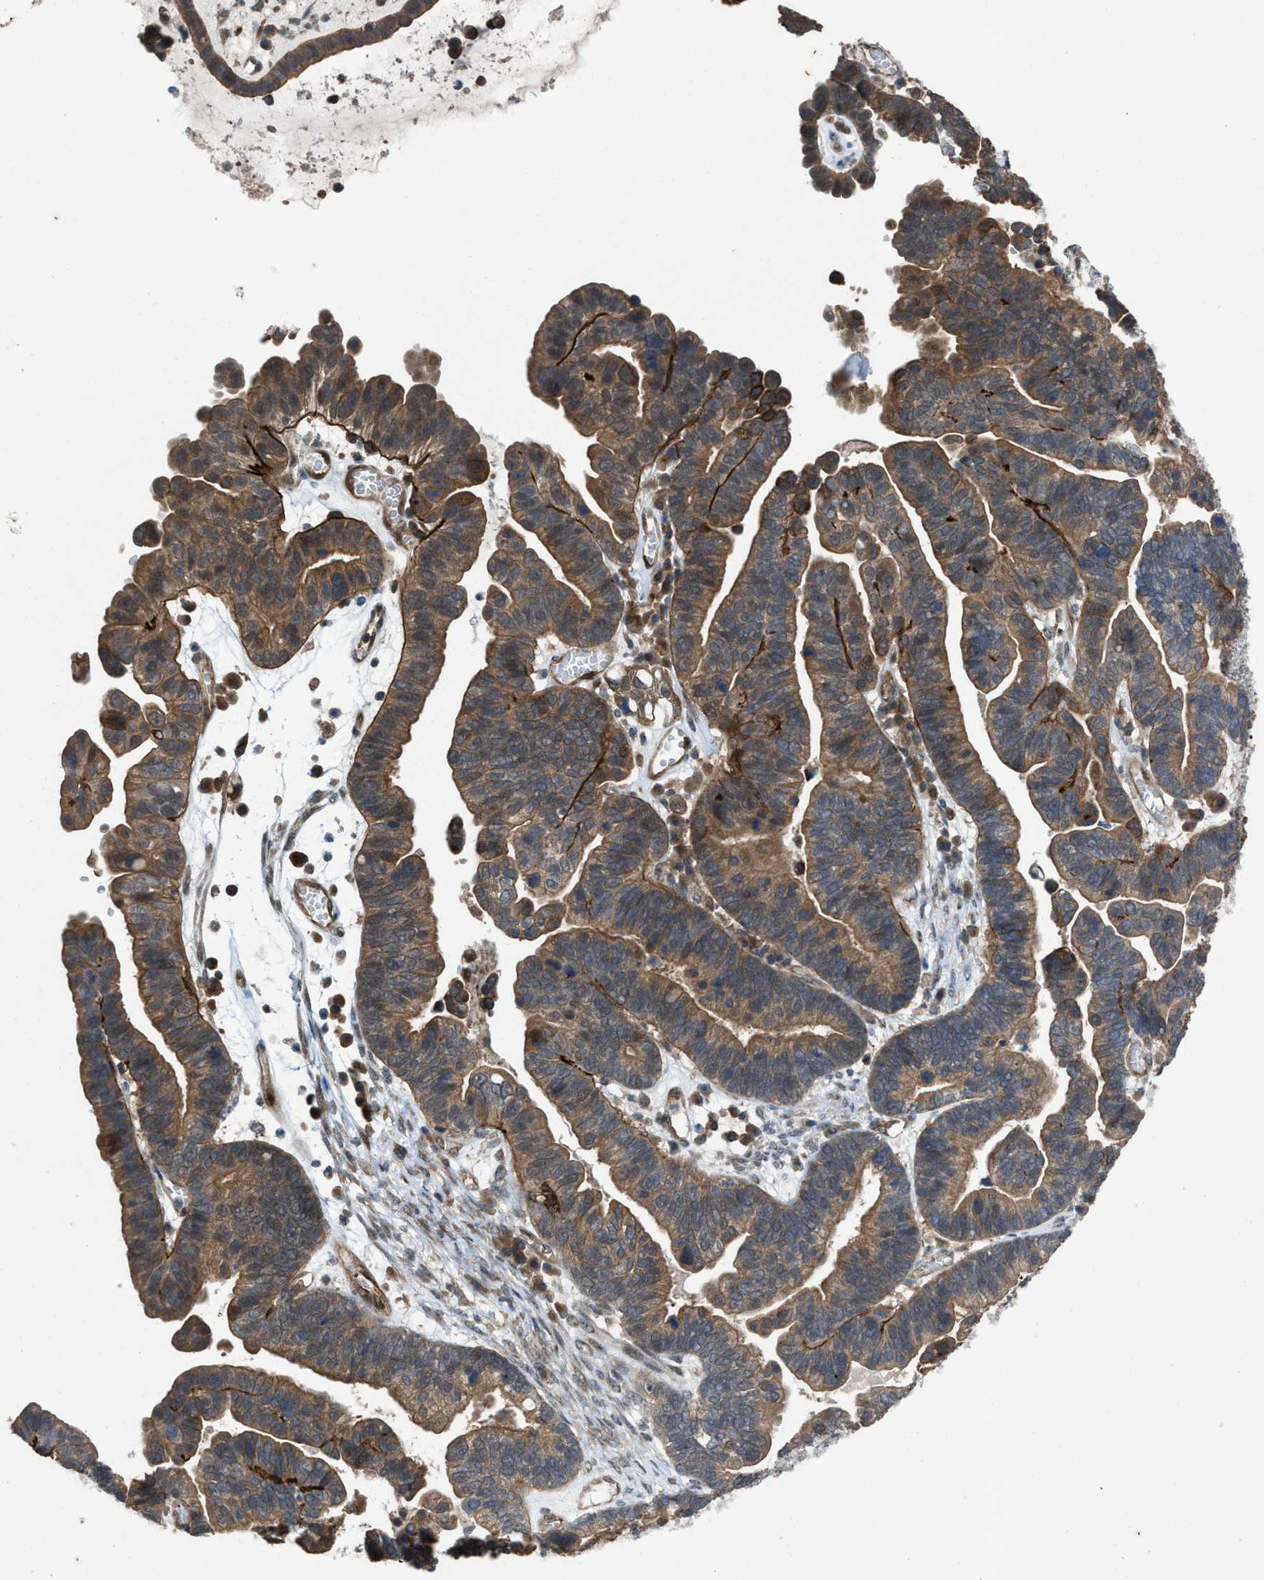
{"staining": {"intensity": "moderate", "quantity": ">75%", "location": "cytoplasmic/membranous"}, "tissue": "ovarian cancer", "cell_type": "Tumor cells", "image_type": "cancer", "snomed": [{"axis": "morphology", "description": "Cystadenocarcinoma, serous, NOS"}, {"axis": "topography", "description": "Ovary"}], "caption": "A brown stain highlights moderate cytoplasmic/membranous staining of a protein in human ovarian cancer (serous cystadenocarcinoma) tumor cells.", "gene": "PLAA", "patient": {"sex": "female", "age": 56}}